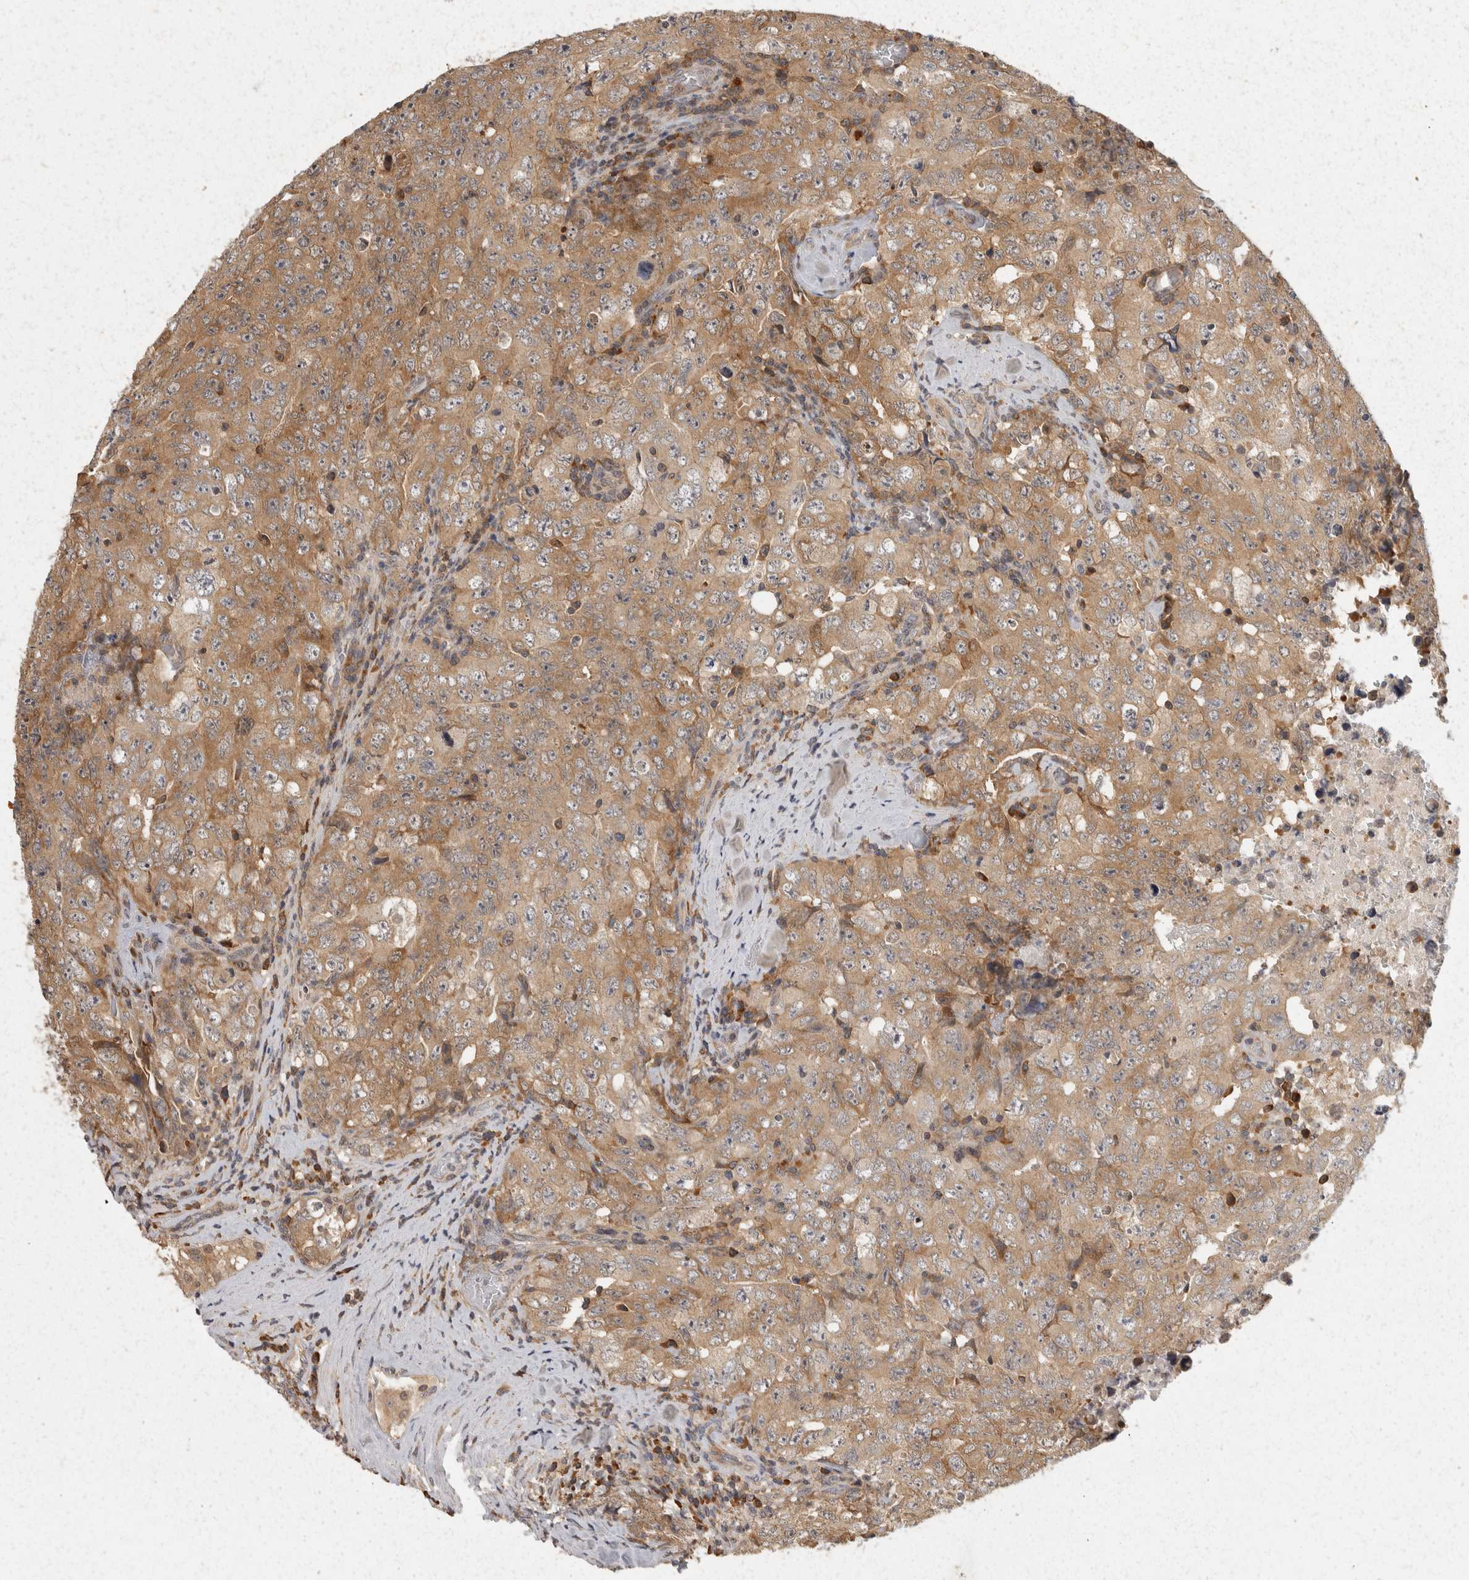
{"staining": {"intensity": "moderate", "quantity": ">75%", "location": "cytoplasmic/membranous"}, "tissue": "testis cancer", "cell_type": "Tumor cells", "image_type": "cancer", "snomed": [{"axis": "morphology", "description": "Carcinoma, Embryonal, NOS"}, {"axis": "topography", "description": "Testis"}], "caption": "High-magnification brightfield microscopy of embryonal carcinoma (testis) stained with DAB (3,3'-diaminobenzidine) (brown) and counterstained with hematoxylin (blue). tumor cells exhibit moderate cytoplasmic/membranous staining is identified in about>75% of cells.", "gene": "ACAT2", "patient": {"sex": "male", "age": 26}}